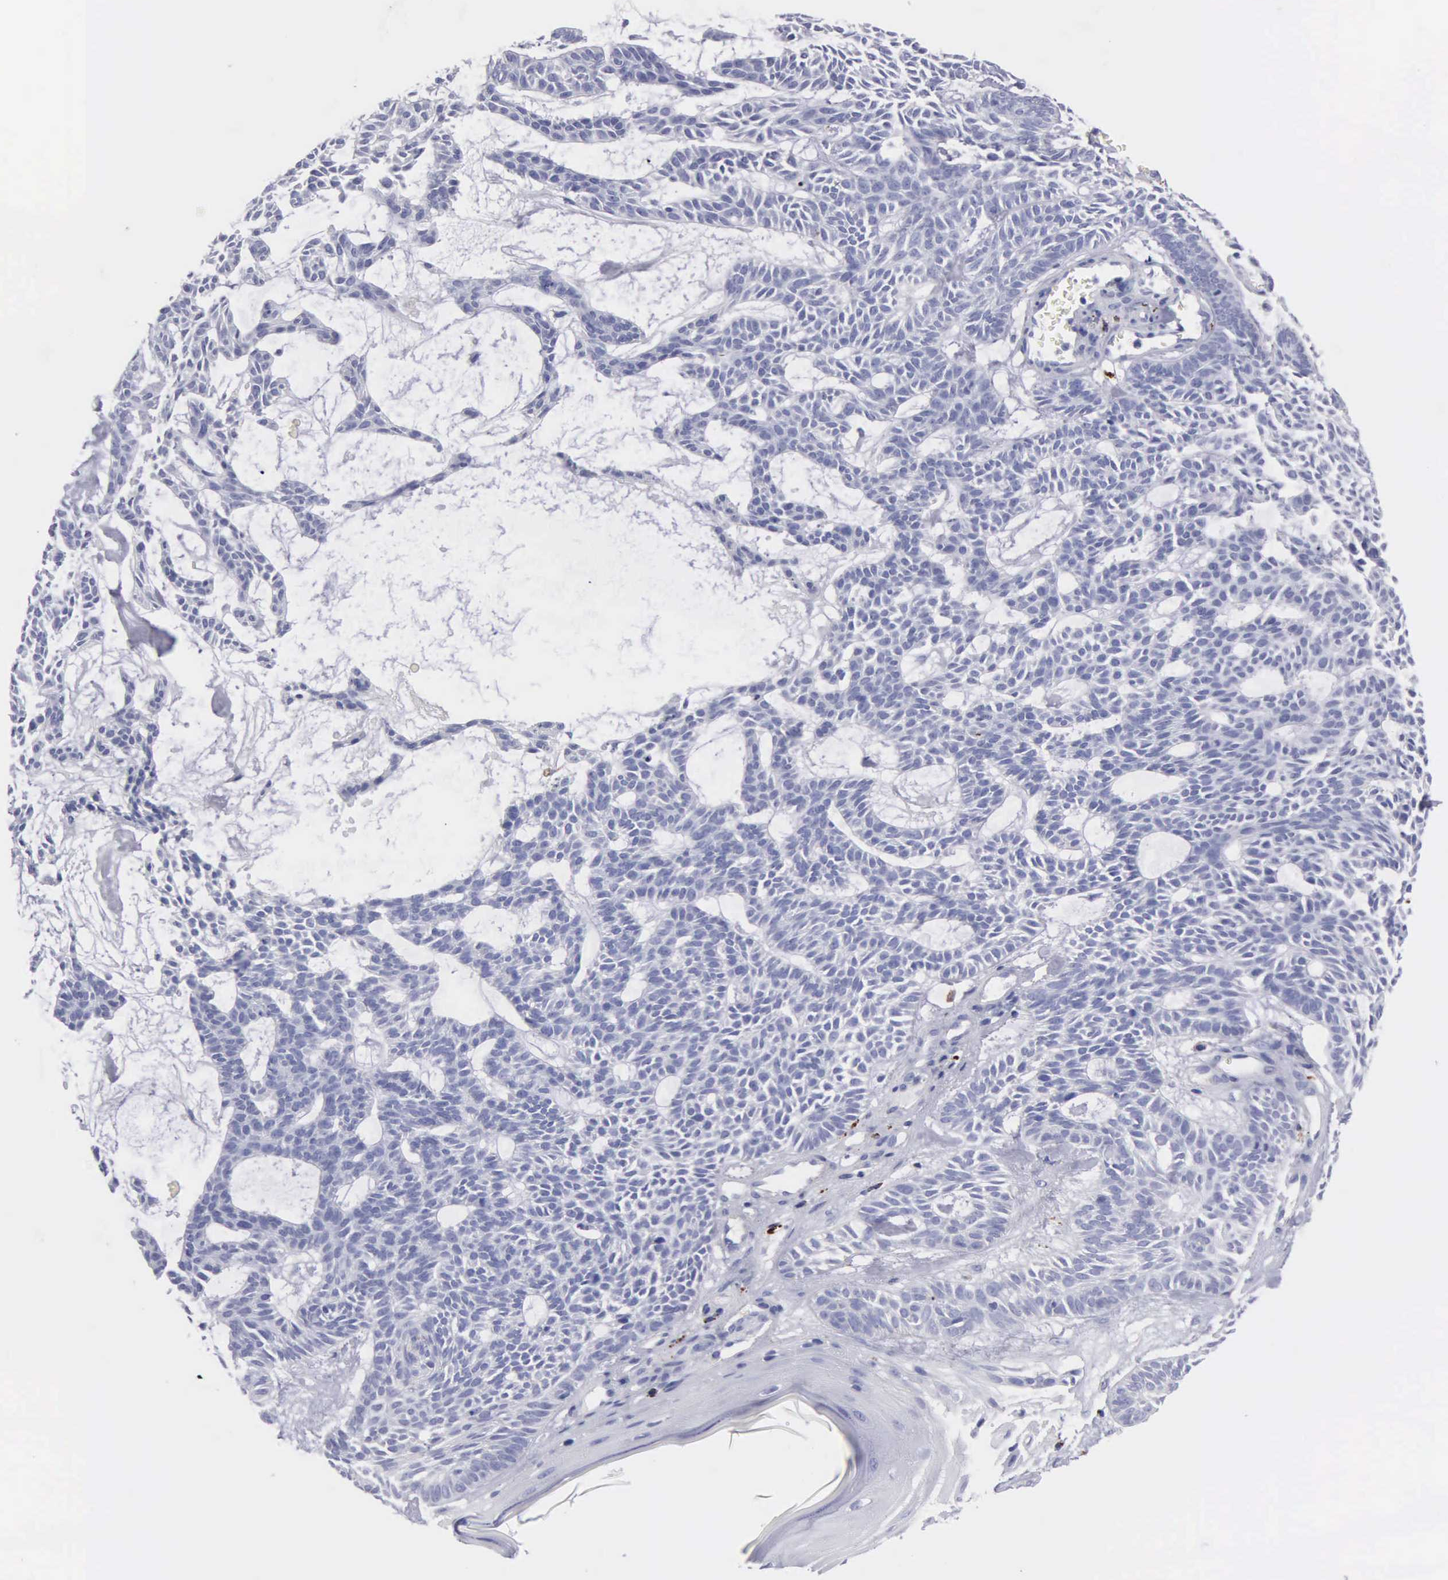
{"staining": {"intensity": "negative", "quantity": "none", "location": "none"}, "tissue": "skin cancer", "cell_type": "Tumor cells", "image_type": "cancer", "snomed": [{"axis": "morphology", "description": "Basal cell carcinoma"}, {"axis": "topography", "description": "Skin"}], "caption": "Immunohistochemistry micrograph of neoplastic tissue: human basal cell carcinoma (skin) stained with DAB shows no significant protein positivity in tumor cells. (IHC, brightfield microscopy, high magnification).", "gene": "CTSL", "patient": {"sex": "male", "age": 75}}